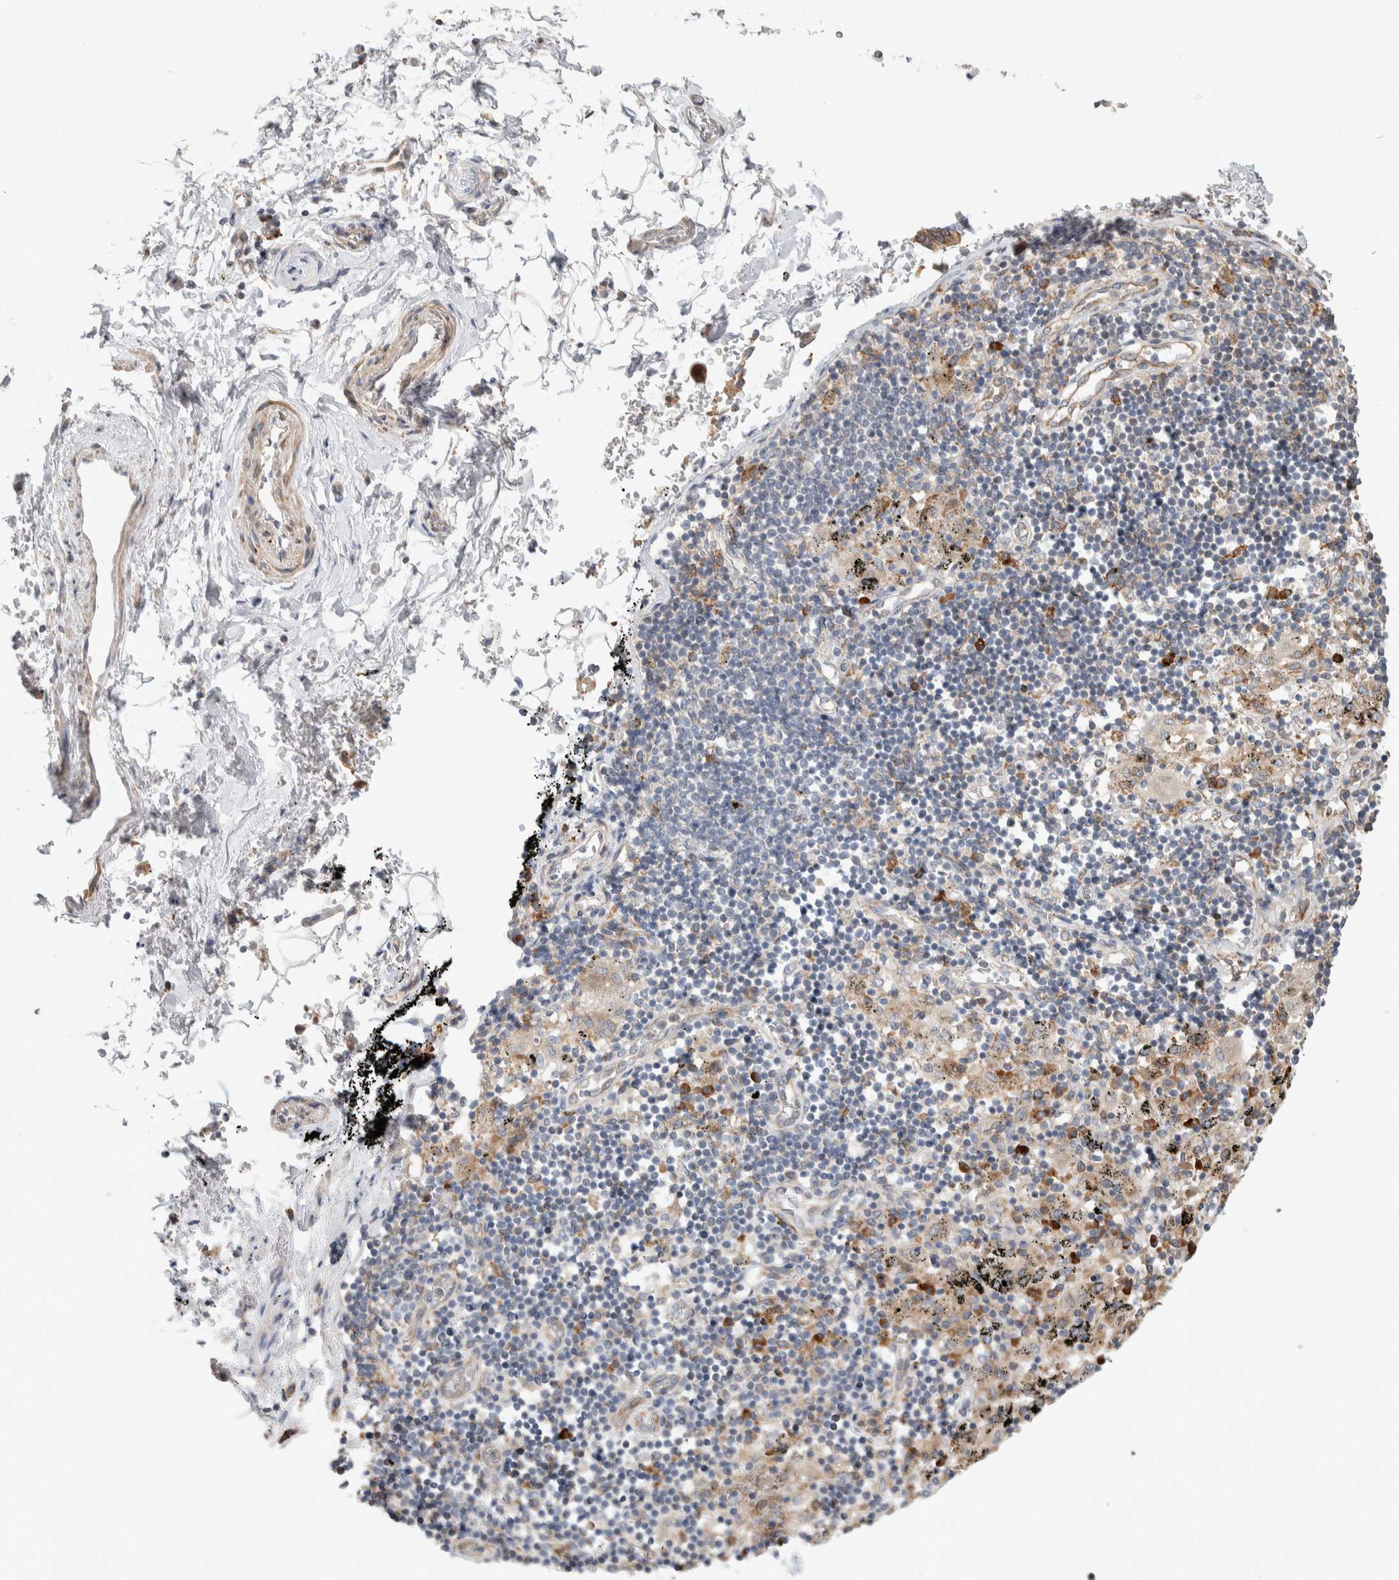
{"staining": {"intensity": "weak", "quantity": ">75%", "location": "cytoplasmic/membranous"}, "tissue": "adipose tissue", "cell_type": "Adipocytes", "image_type": "normal", "snomed": [{"axis": "morphology", "description": "Normal tissue, NOS"}, {"axis": "topography", "description": "Cartilage tissue"}, {"axis": "topography", "description": "Lung"}], "caption": "A brown stain shows weak cytoplasmic/membranous positivity of a protein in adipocytes of unremarkable adipose tissue. (Stains: DAB (3,3'-diaminobenzidine) in brown, nuclei in blue, Microscopy: brightfield microscopy at high magnification).", "gene": "ADCY8", "patient": {"sex": "female", "age": 77}}